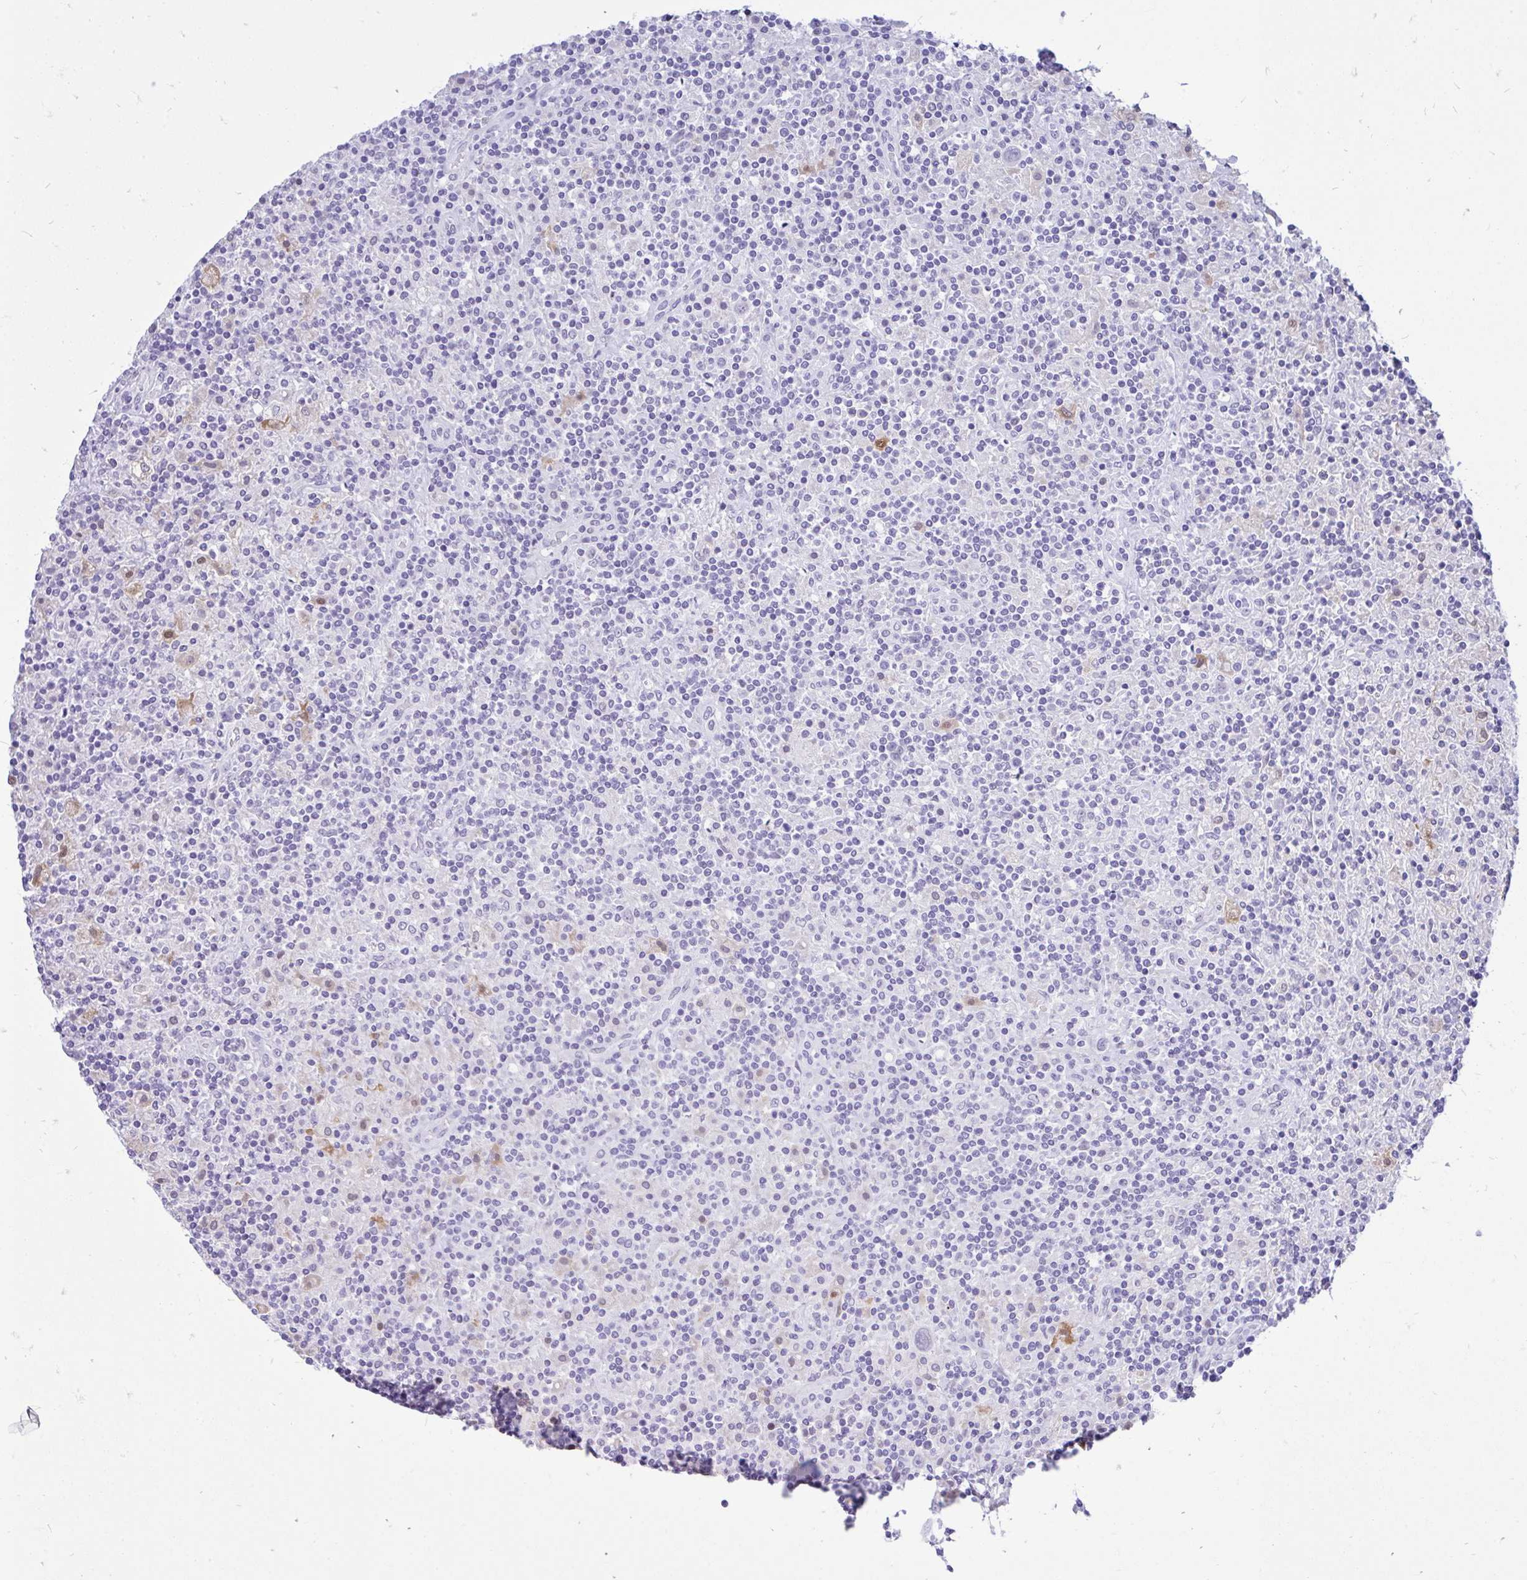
{"staining": {"intensity": "negative", "quantity": "none", "location": "none"}, "tissue": "lymphoma", "cell_type": "Tumor cells", "image_type": "cancer", "snomed": [{"axis": "morphology", "description": "Hodgkin's disease, NOS"}, {"axis": "topography", "description": "Lymph node"}], "caption": "Immunohistochemistry histopathology image of Hodgkin's disease stained for a protein (brown), which exhibits no expression in tumor cells.", "gene": "GLB1L2", "patient": {"sex": "male", "age": 70}}